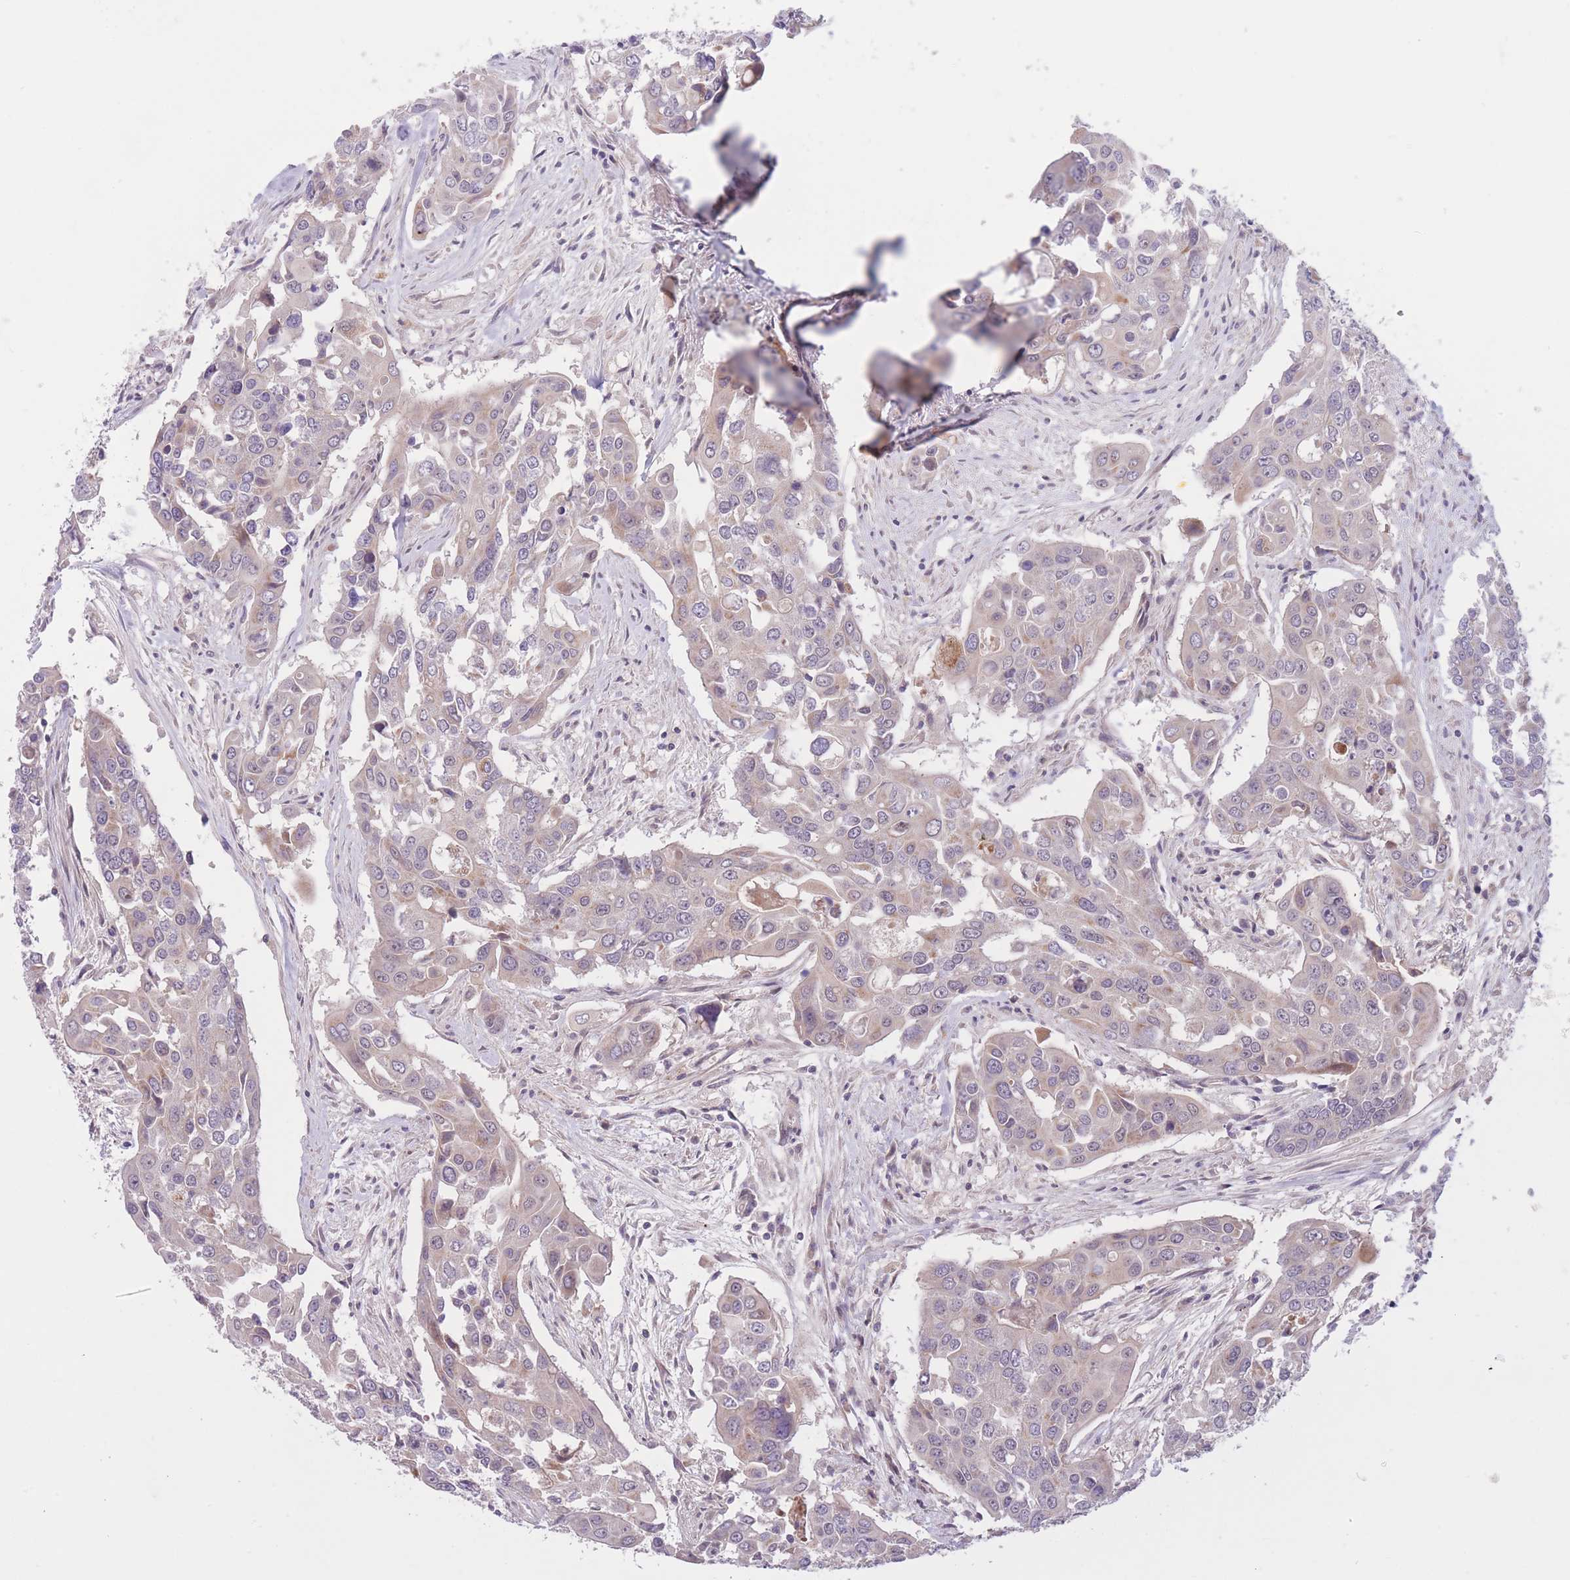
{"staining": {"intensity": "weak", "quantity": "25%-75%", "location": "cytoplasmic/membranous"}, "tissue": "colorectal cancer", "cell_type": "Tumor cells", "image_type": "cancer", "snomed": [{"axis": "morphology", "description": "Adenocarcinoma, NOS"}, {"axis": "topography", "description": "Colon"}], "caption": "IHC of human adenocarcinoma (colorectal) exhibits low levels of weak cytoplasmic/membranous staining in approximately 25%-75% of tumor cells.", "gene": "FUT5", "patient": {"sex": "male", "age": 77}}